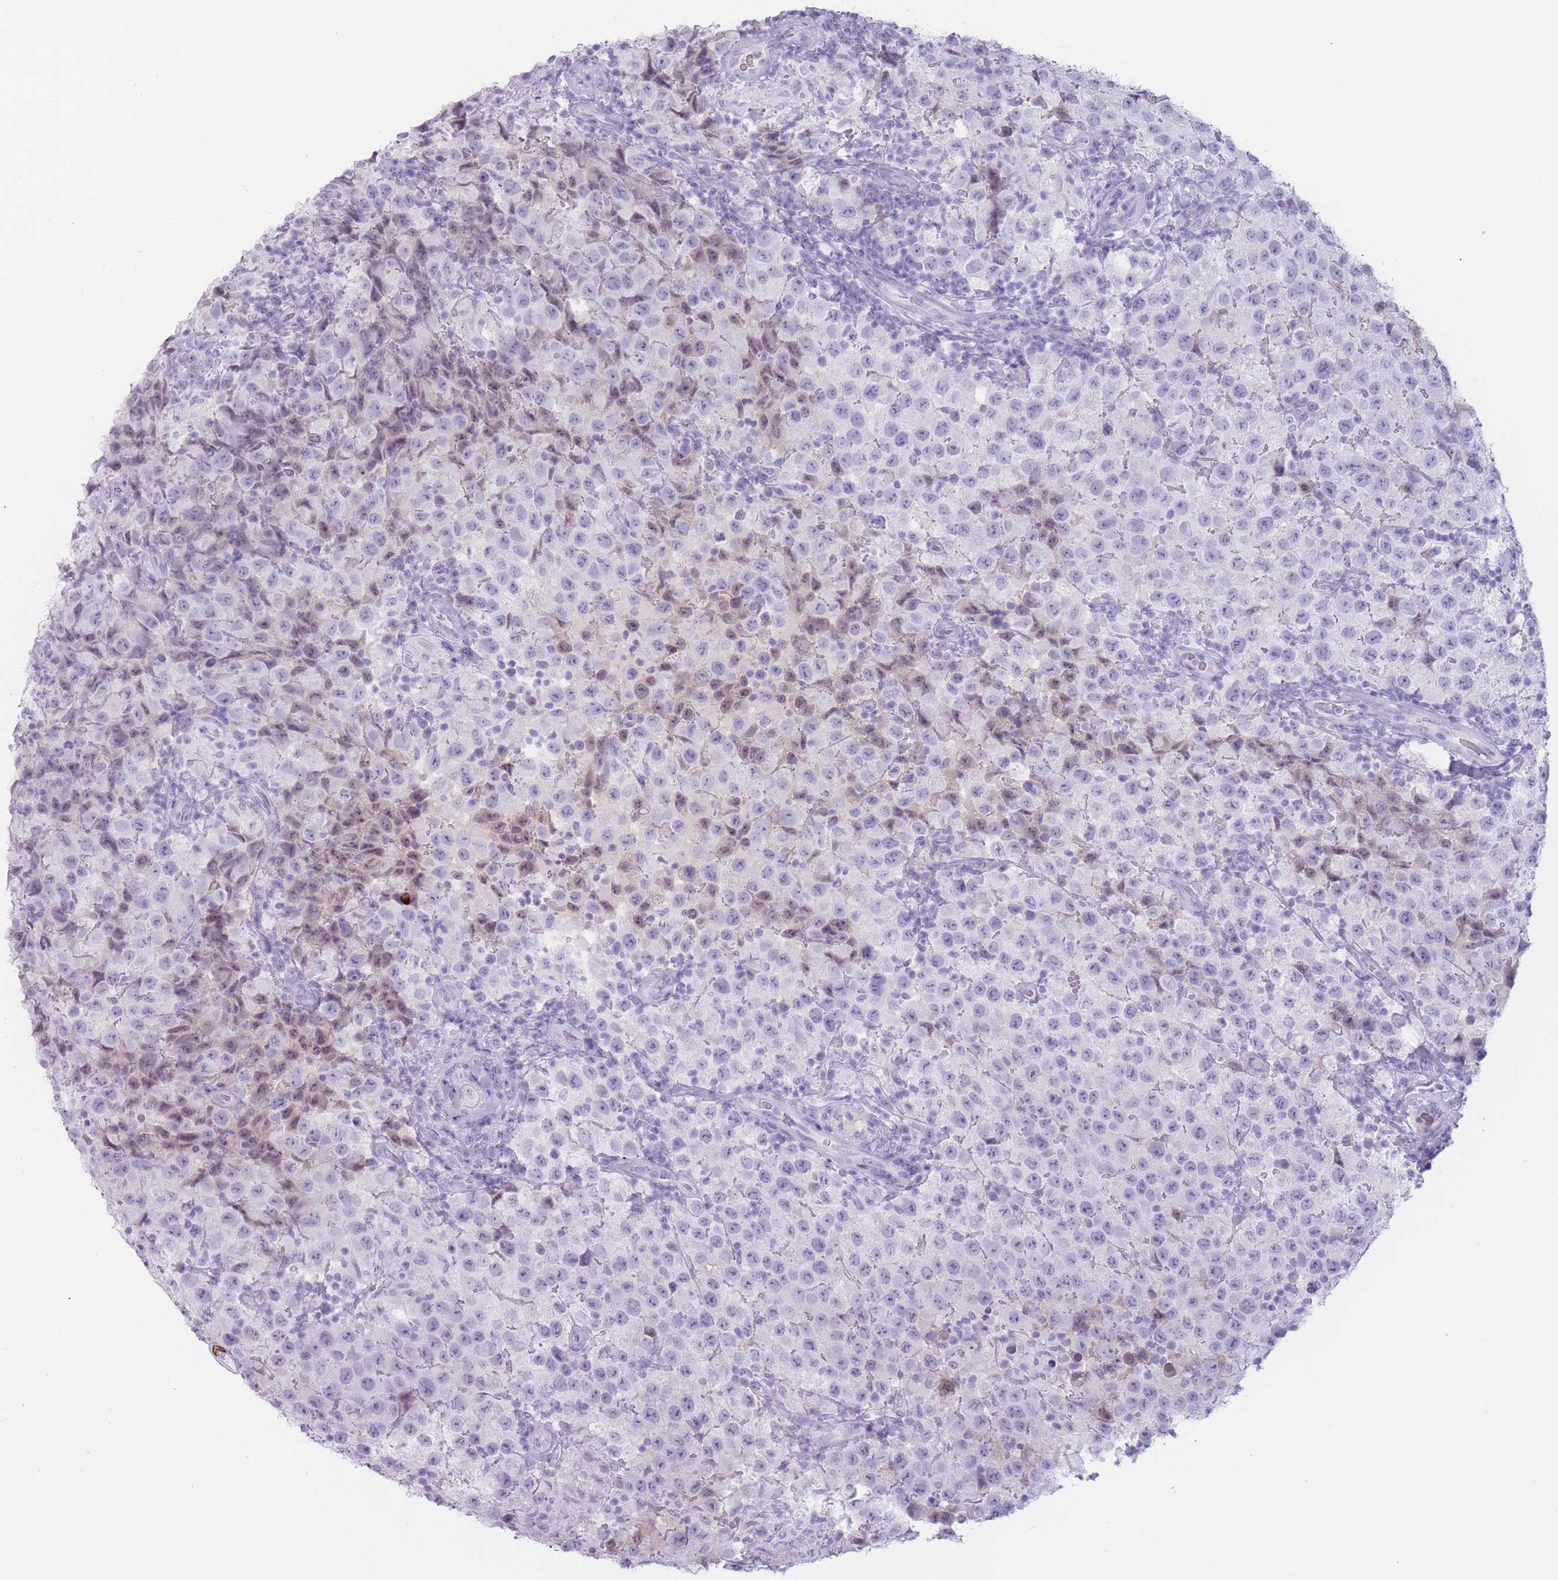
{"staining": {"intensity": "negative", "quantity": "none", "location": "none"}, "tissue": "testis cancer", "cell_type": "Tumor cells", "image_type": "cancer", "snomed": [{"axis": "morphology", "description": "Seminoma, NOS"}, {"axis": "morphology", "description": "Carcinoma, Embryonal, NOS"}, {"axis": "topography", "description": "Testis"}], "caption": "Immunohistochemistry micrograph of testis cancer (embryonal carcinoma) stained for a protein (brown), which exhibits no staining in tumor cells.", "gene": "PNMA3", "patient": {"sex": "male", "age": 41}}